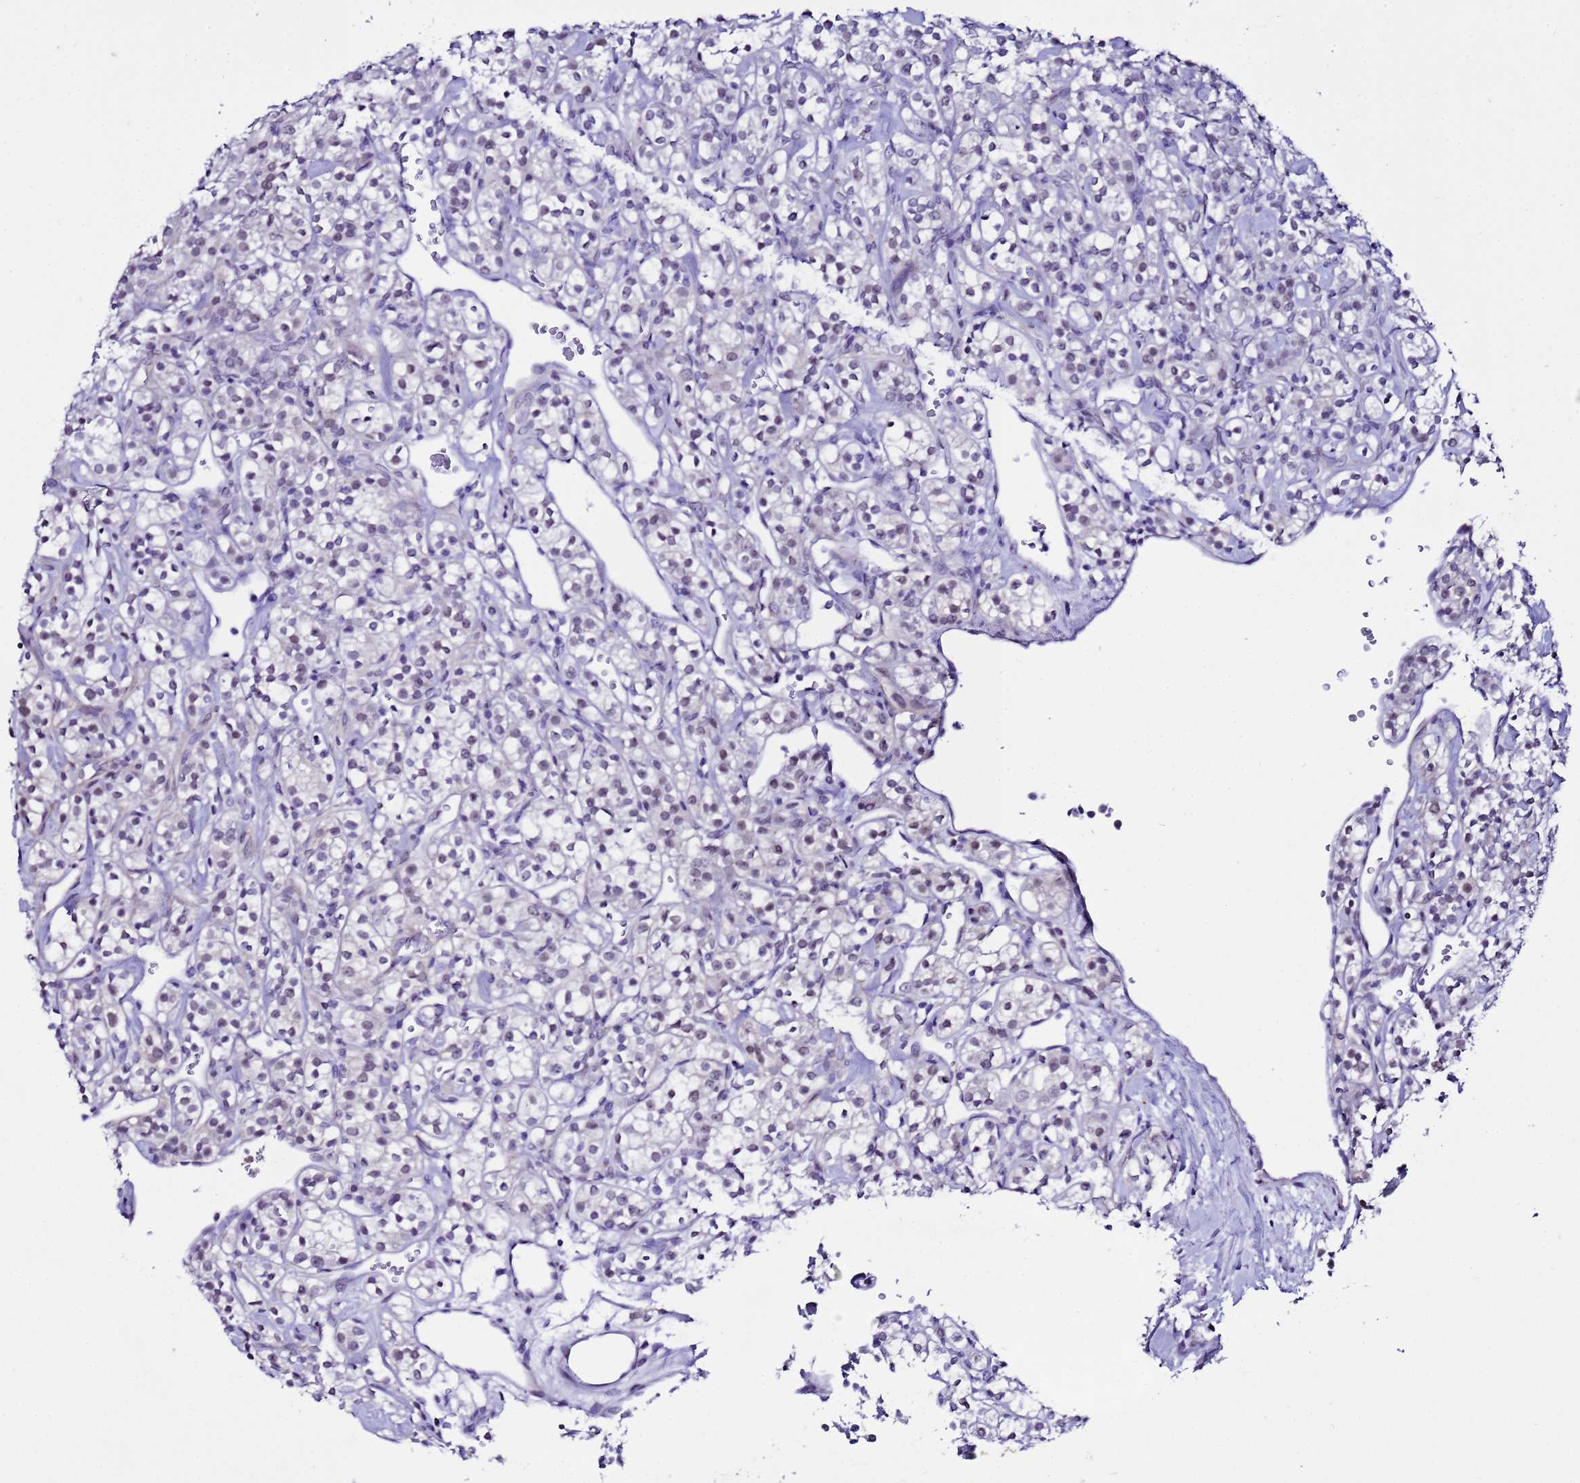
{"staining": {"intensity": "weak", "quantity": "<25%", "location": "nuclear"}, "tissue": "renal cancer", "cell_type": "Tumor cells", "image_type": "cancer", "snomed": [{"axis": "morphology", "description": "Adenocarcinoma, NOS"}, {"axis": "topography", "description": "Kidney"}], "caption": "Immunohistochemical staining of human renal cancer (adenocarcinoma) shows no significant expression in tumor cells.", "gene": "BCL7A", "patient": {"sex": "male", "age": 77}}